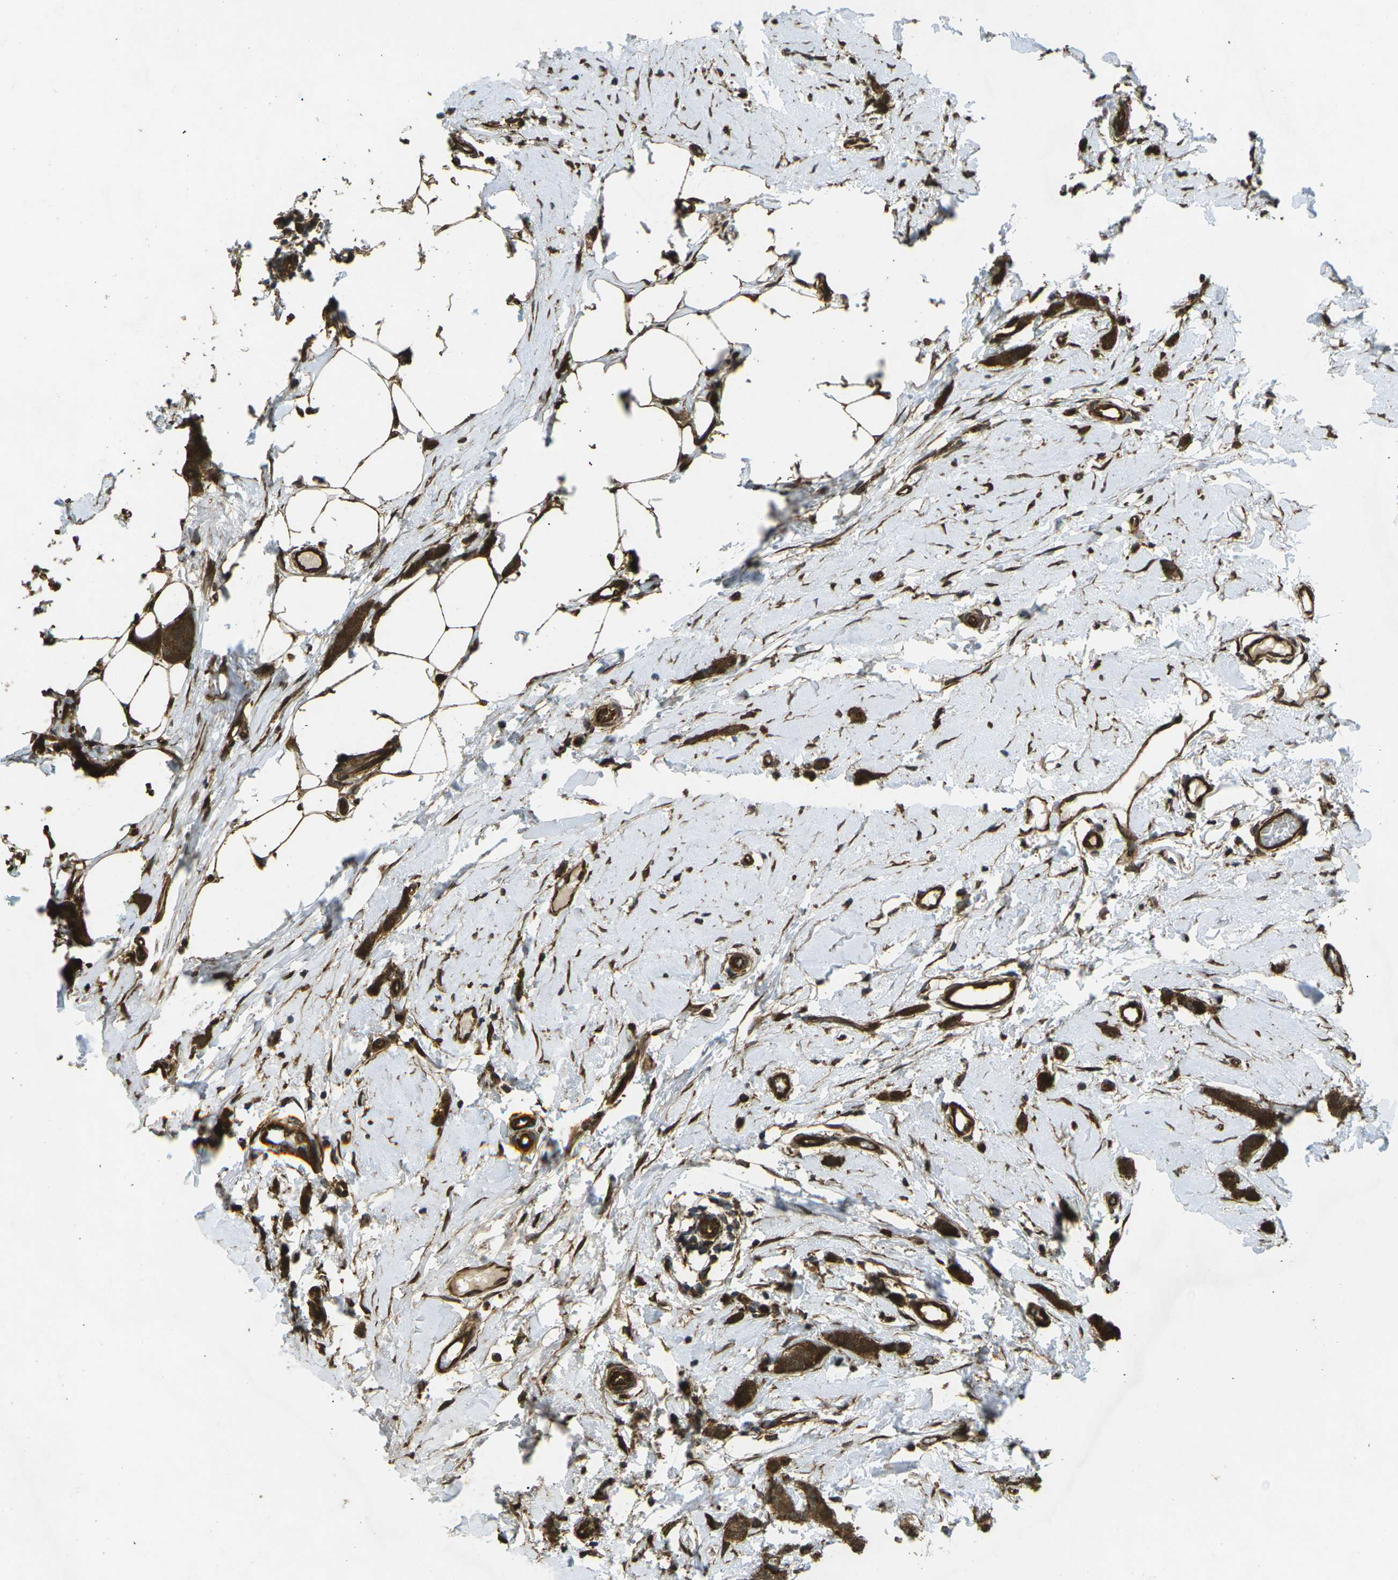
{"staining": {"intensity": "strong", "quantity": ">75%", "location": "cytoplasmic/membranous"}, "tissue": "breast cancer", "cell_type": "Tumor cells", "image_type": "cancer", "snomed": [{"axis": "morphology", "description": "Lobular carcinoma"}, {"axis": "topography", "description": "Skin"}, {"axis": "topography", "description": "Breast"}], "caption": "The histopathology image reveals a brown stain indicating the presence of a protein in the cytoplasmic/membranous of tumor cells in breast cancer. Nuclei are stained in blue.", "gene": "CHMP3", "patient": {"sex": "female", "age": 46}}